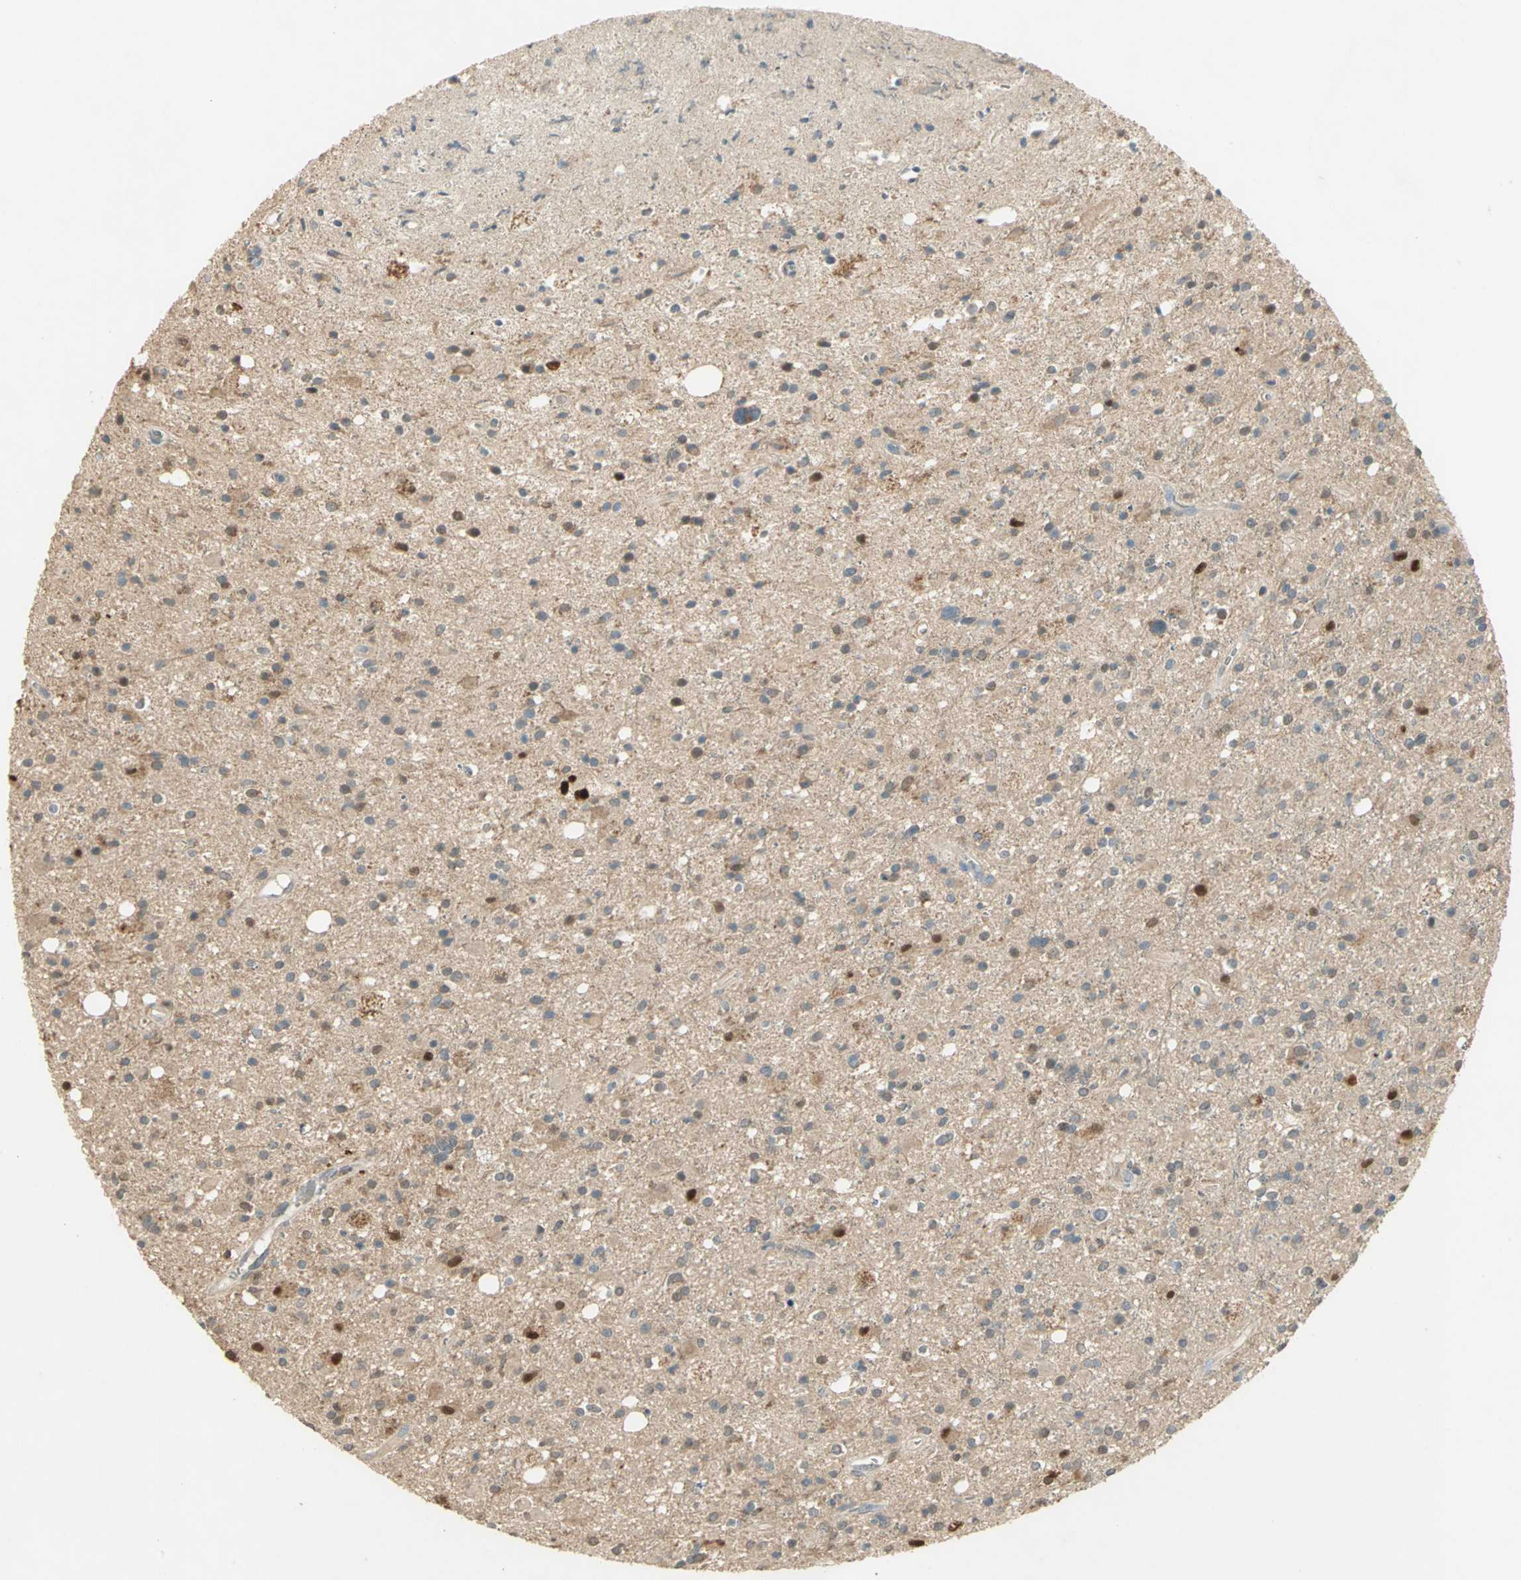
{"staining": {"intensity": "strong", "quantity": "<25%", "location": "cytoplasmic/membranous,nuclear"}, "tissue": "glioma", "cell_type": "Tumor cells", "image_type": "cancer", "snomed": [{"axis": "morphology", "description": "Glioma, malignant, High grade"}, {"axis": "topography", "description": "Brain"}], "caption": "High-magnification brightfield microscopy of glioma stained with DAB (brown) and counterstained with hematoxylin (blue). tumor cells exhibit strong cytoplasmic/membranous and nuclear staining is present in about<25% of cells.", "gene": "BIRC2", "patient": {"sex": "male", "age": 33}}